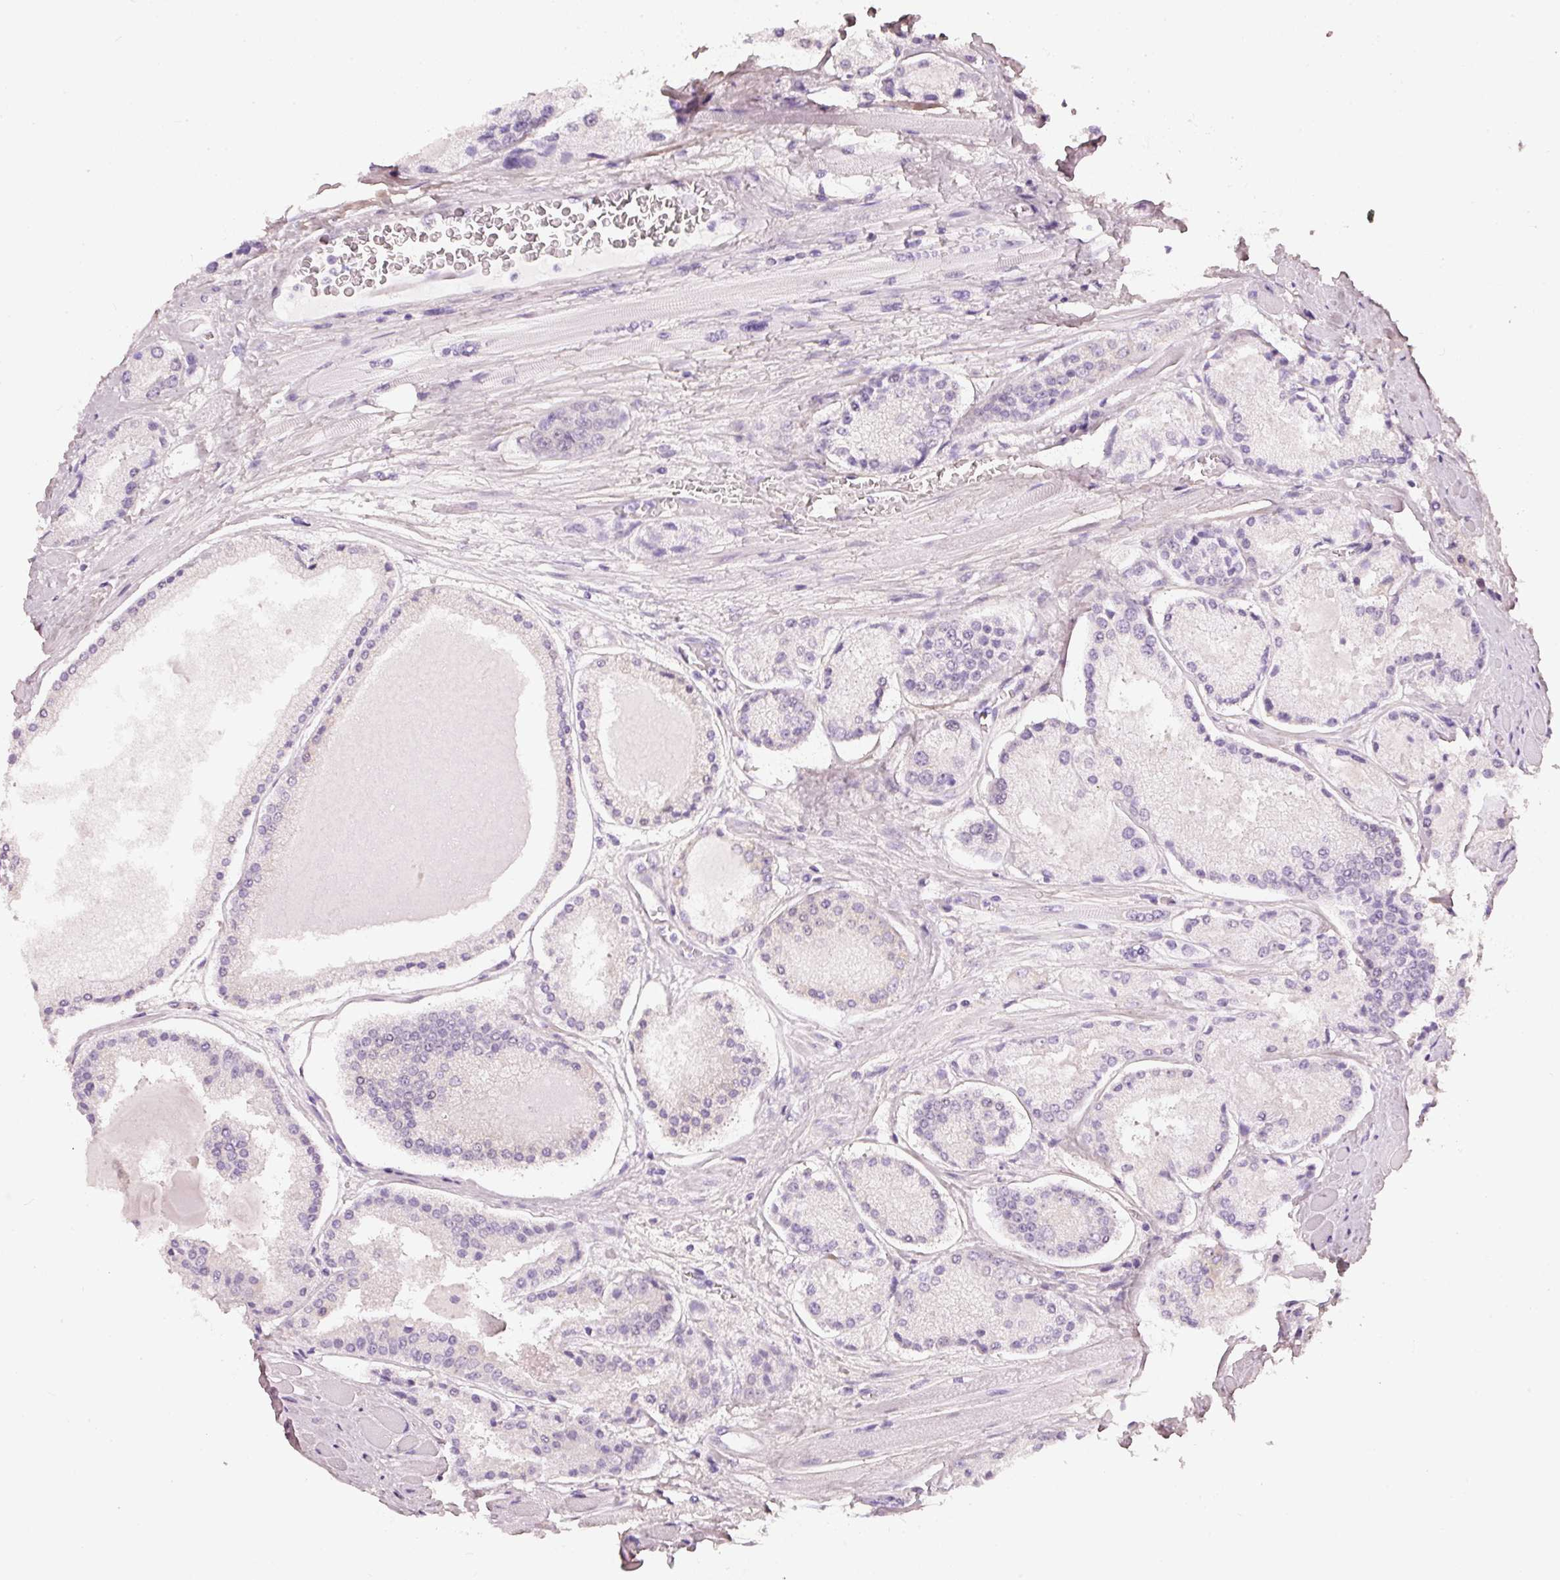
{"staining": {"intensity": "negative", "quantity": "none", "location": "none"}, "tissue": "prostate cancer", "cell_type": "Tumor cells", "image_type": "cancer", "snomed": [{"axis": "morphology", "description": "Adenocarcinoma, High grade"}, {"axis": "topography", "description": "Prostate"}], "caption": "Histopathology image shows no significant protein staining in tumor cells of high-grade adenocarcinoma (prostate).", "gene": "PDXDC1", "patient": {"sex": "male", "age": 67}}